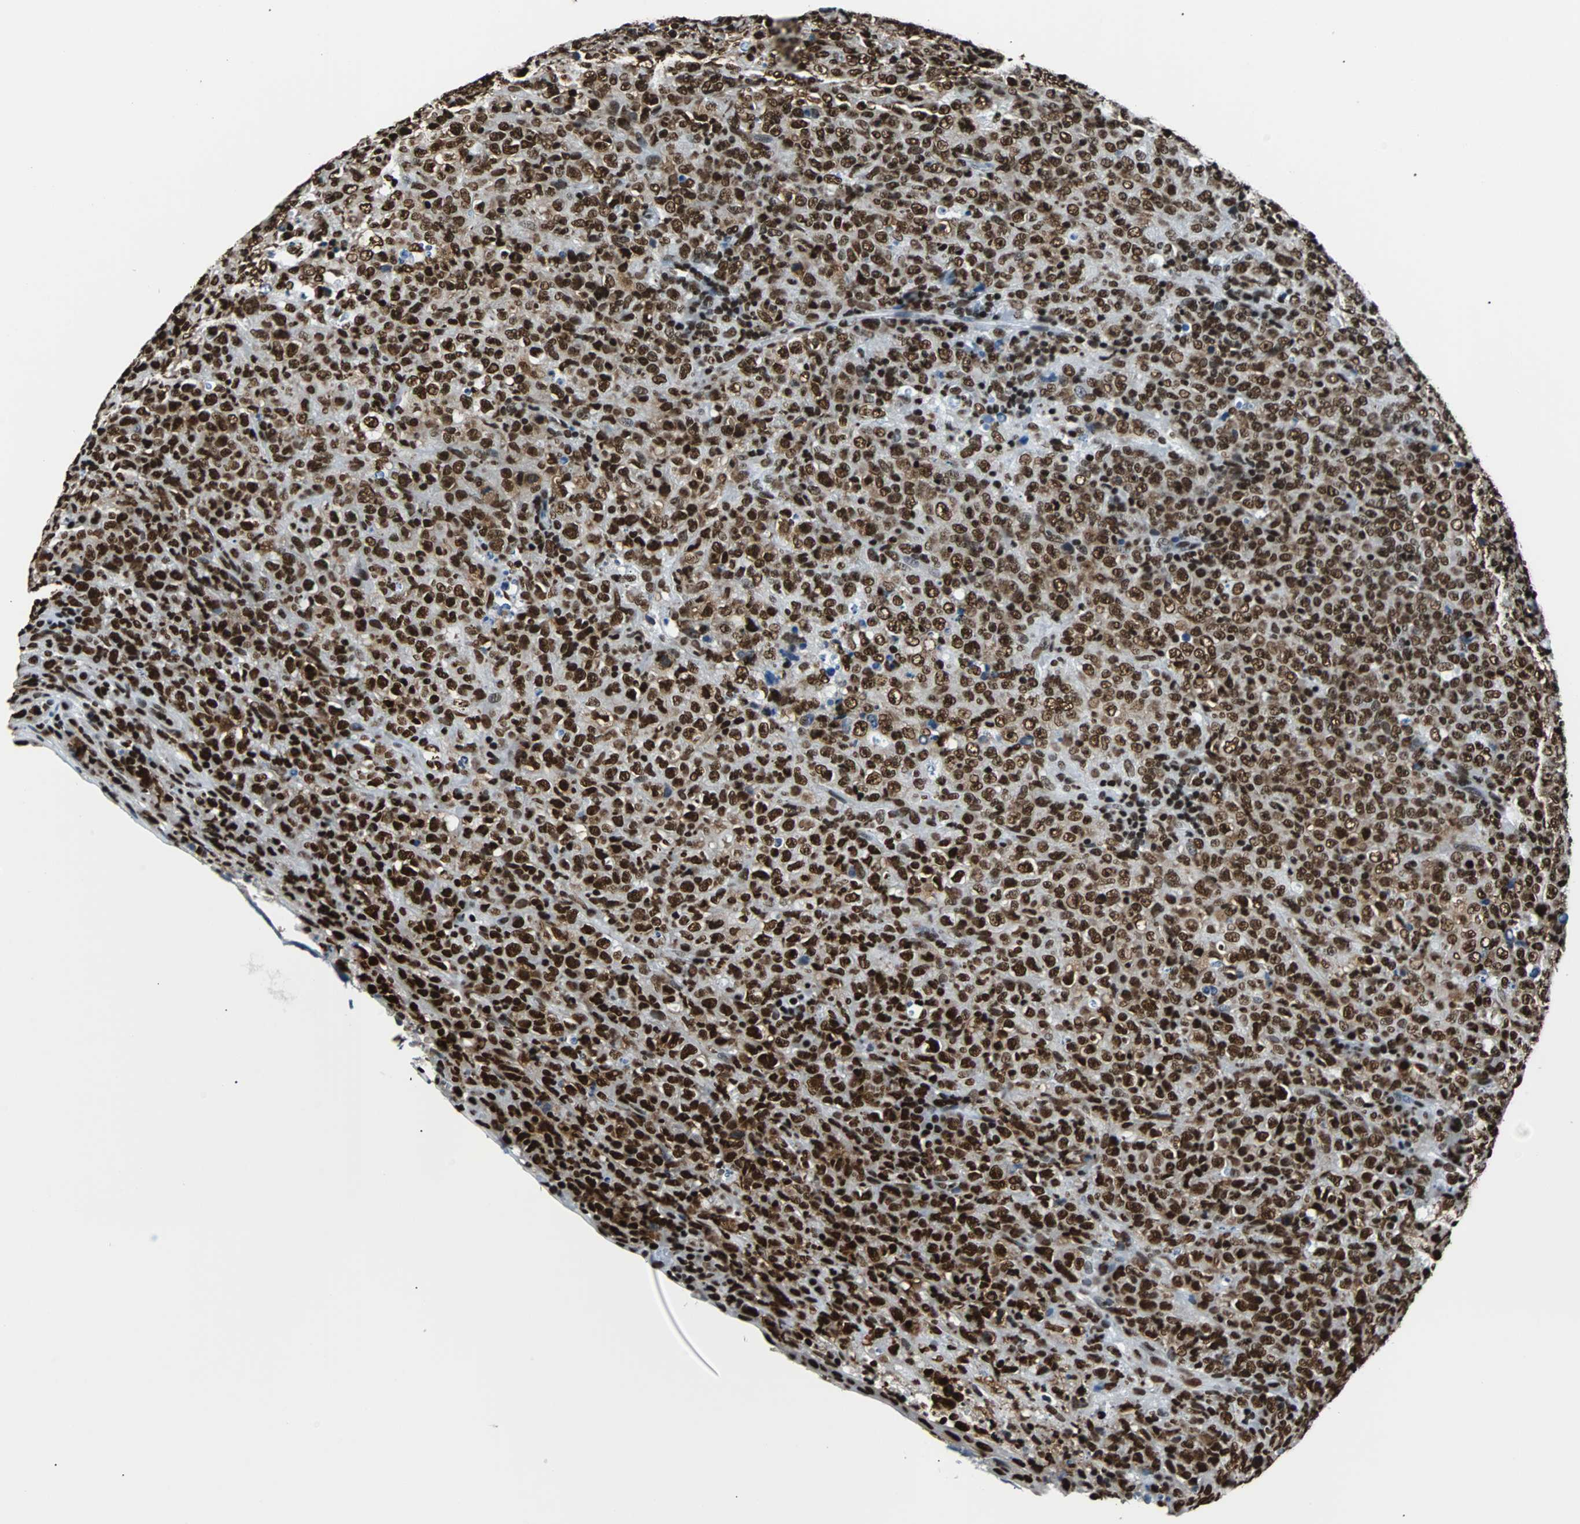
{"staining": {"intensity": "strong", "quantity": ">75%", "location": "cytoplasmic/membranous,nuclear"}, "tissue": "lymphoma", "cell_type": "Tumor cells", "image_type": "cancer", "snomed": [{"axis": "morphology", "description": "Malignant lymphoma, non-Hodgkin's type, High grade"}, {"axis": "topography", "description": "Tonsil"}], "caption": "Tumor cells reveal high levels of strong cytoplasmic/membranous and nuclear positivity in approximately >75% of cells in human high-grade malignant lymphoma, non-Hodgkin's type.", "gene": "FUBP1", "patient": {"sex": "female", "age": 36}}